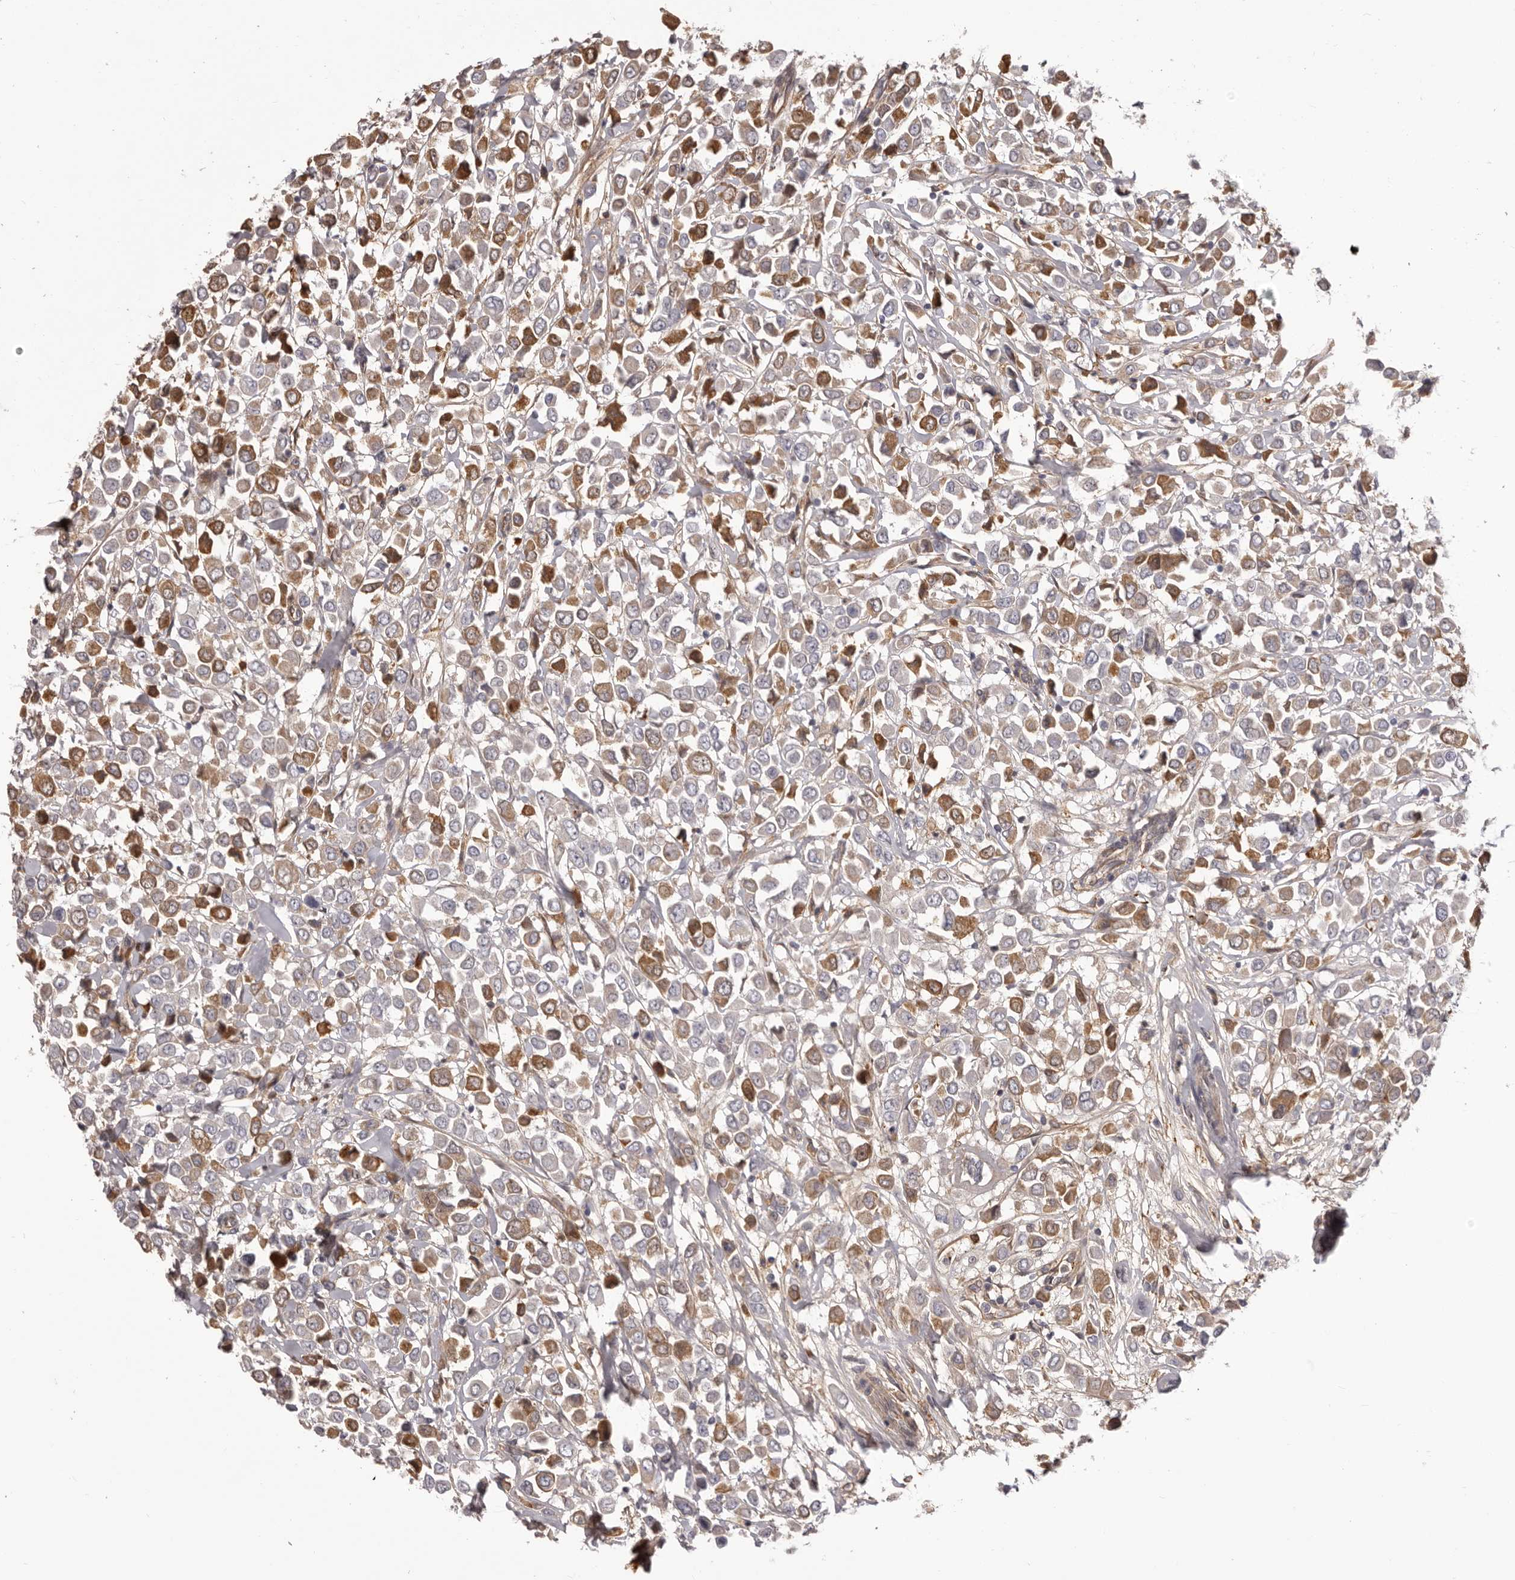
{"staining": {"intensity": "moderate", "quantity": ">75%", "location": "cytoplasmic/membranous"}, "tissue": "breast cancer", "cell_type": "Tumor cells", "image_type": "cancer", "snomed": [{"axis": "morphology", "description": "Duct carcinoma"}, {"axis": "topography", "description": "Breast"}], "caption": "This photomicrograph exhibits breast cancer (intraductal carcinoma) stained with IHC to label a protein in brown. The cytoplasmic/membranous of tumor cells show moderate positivity for the protein. Nuclei are counter-stained blue.", "gene": "OTUD3", "patient": {"sex": "female", "age": 61}}